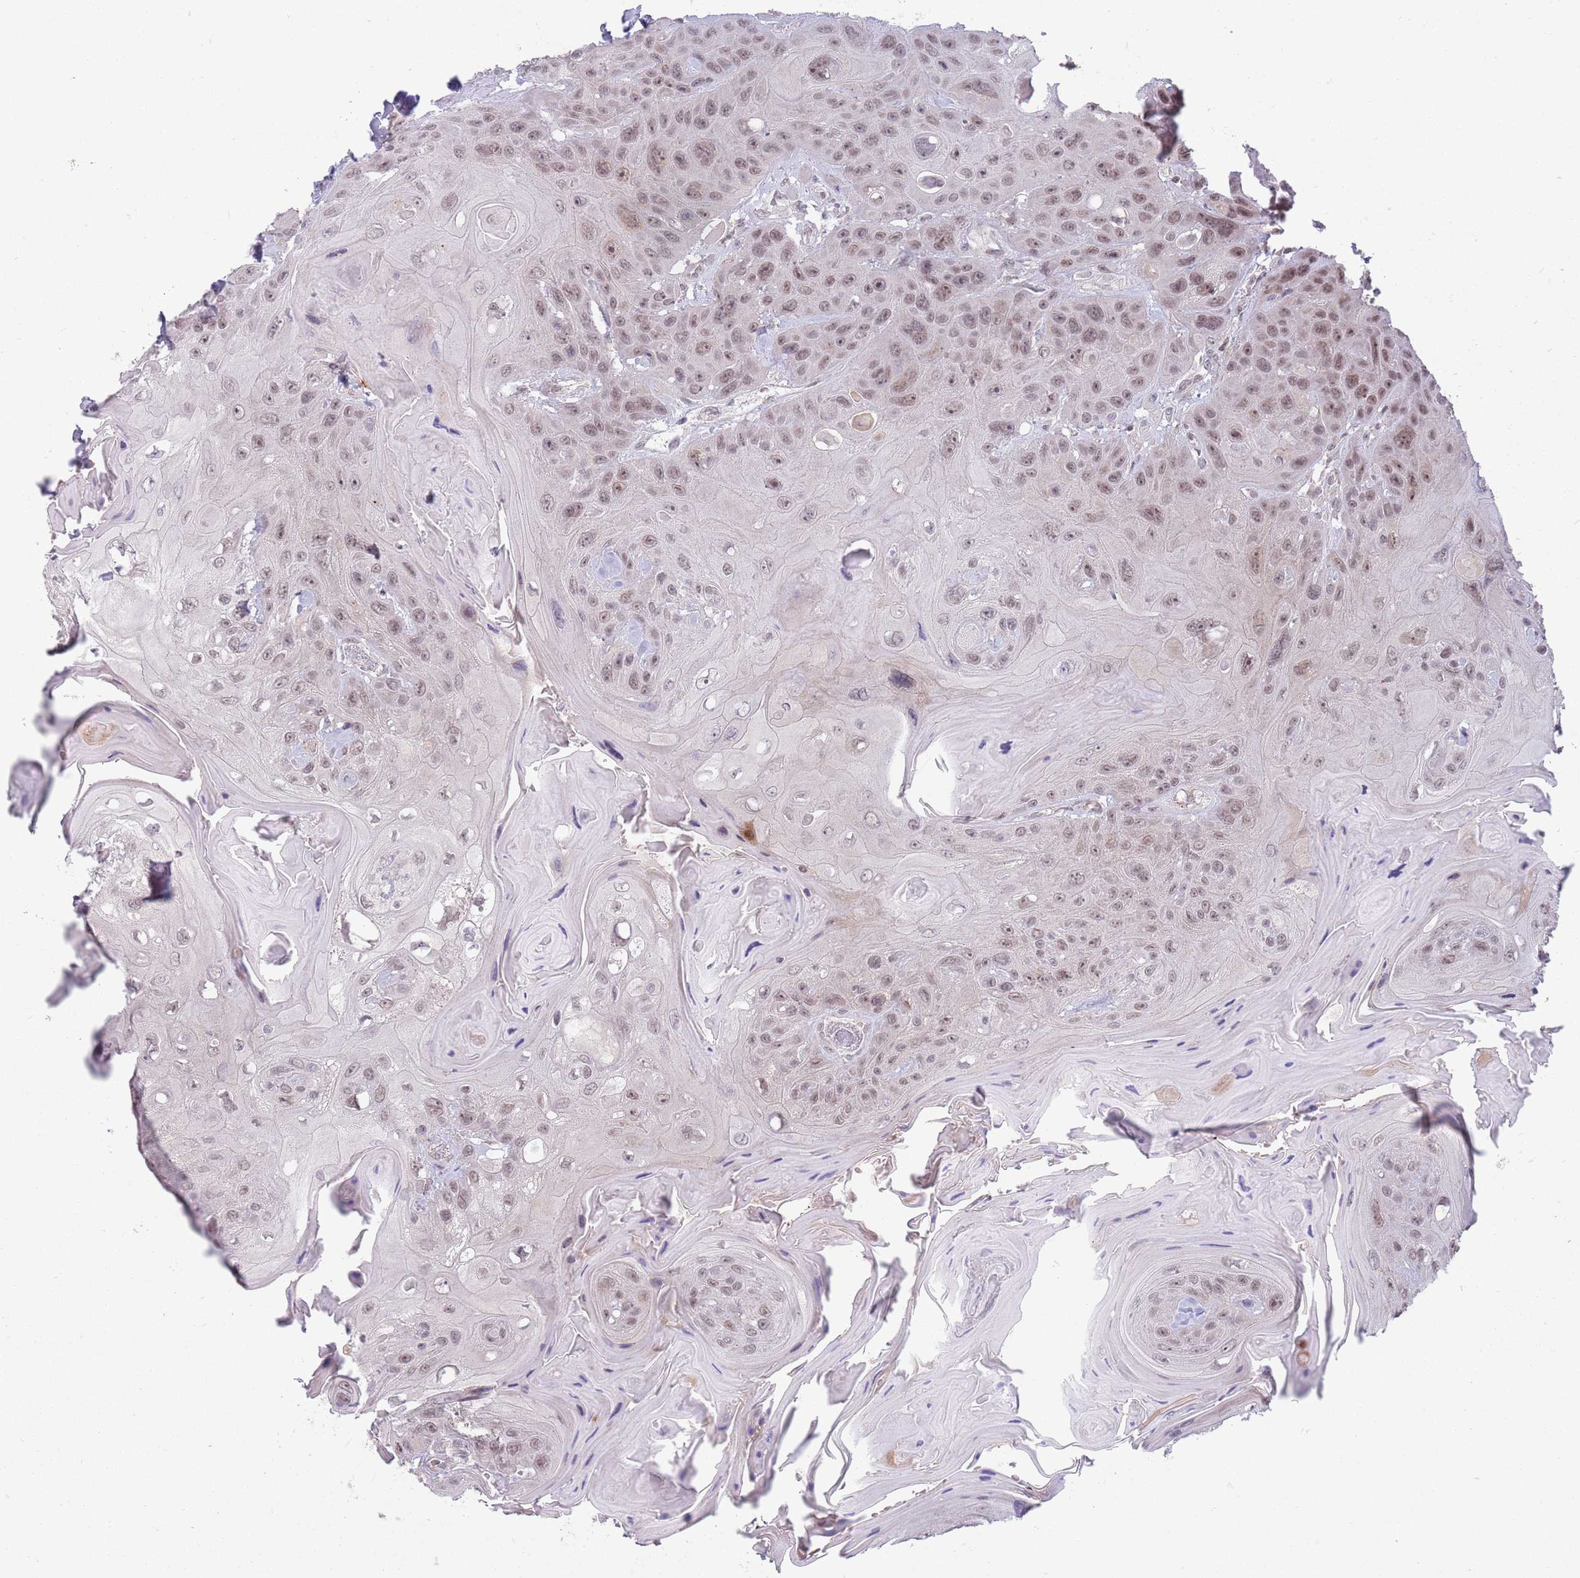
{"staining": {"intensity": "moderate", "quantity": ">75%", "location": "nuclear"}, "tissue": "head and neck cancer", "cell_type": "Tumor cells", "image_type": "cancer", "snomed": [{"axis": "morphology", "description": "Squamous cell carcinoma, NOS"}, {"axis": "topography", "description": "Head-Neck"}], "caption": "Immunohistochemical staining of squamous cell carcinoma (head and neck) displays medium levels of moderate nuclear staining in about >75% of tumor cells.", "gene": "ZNF574", "patient": {"sex": "female", "age": 59}}